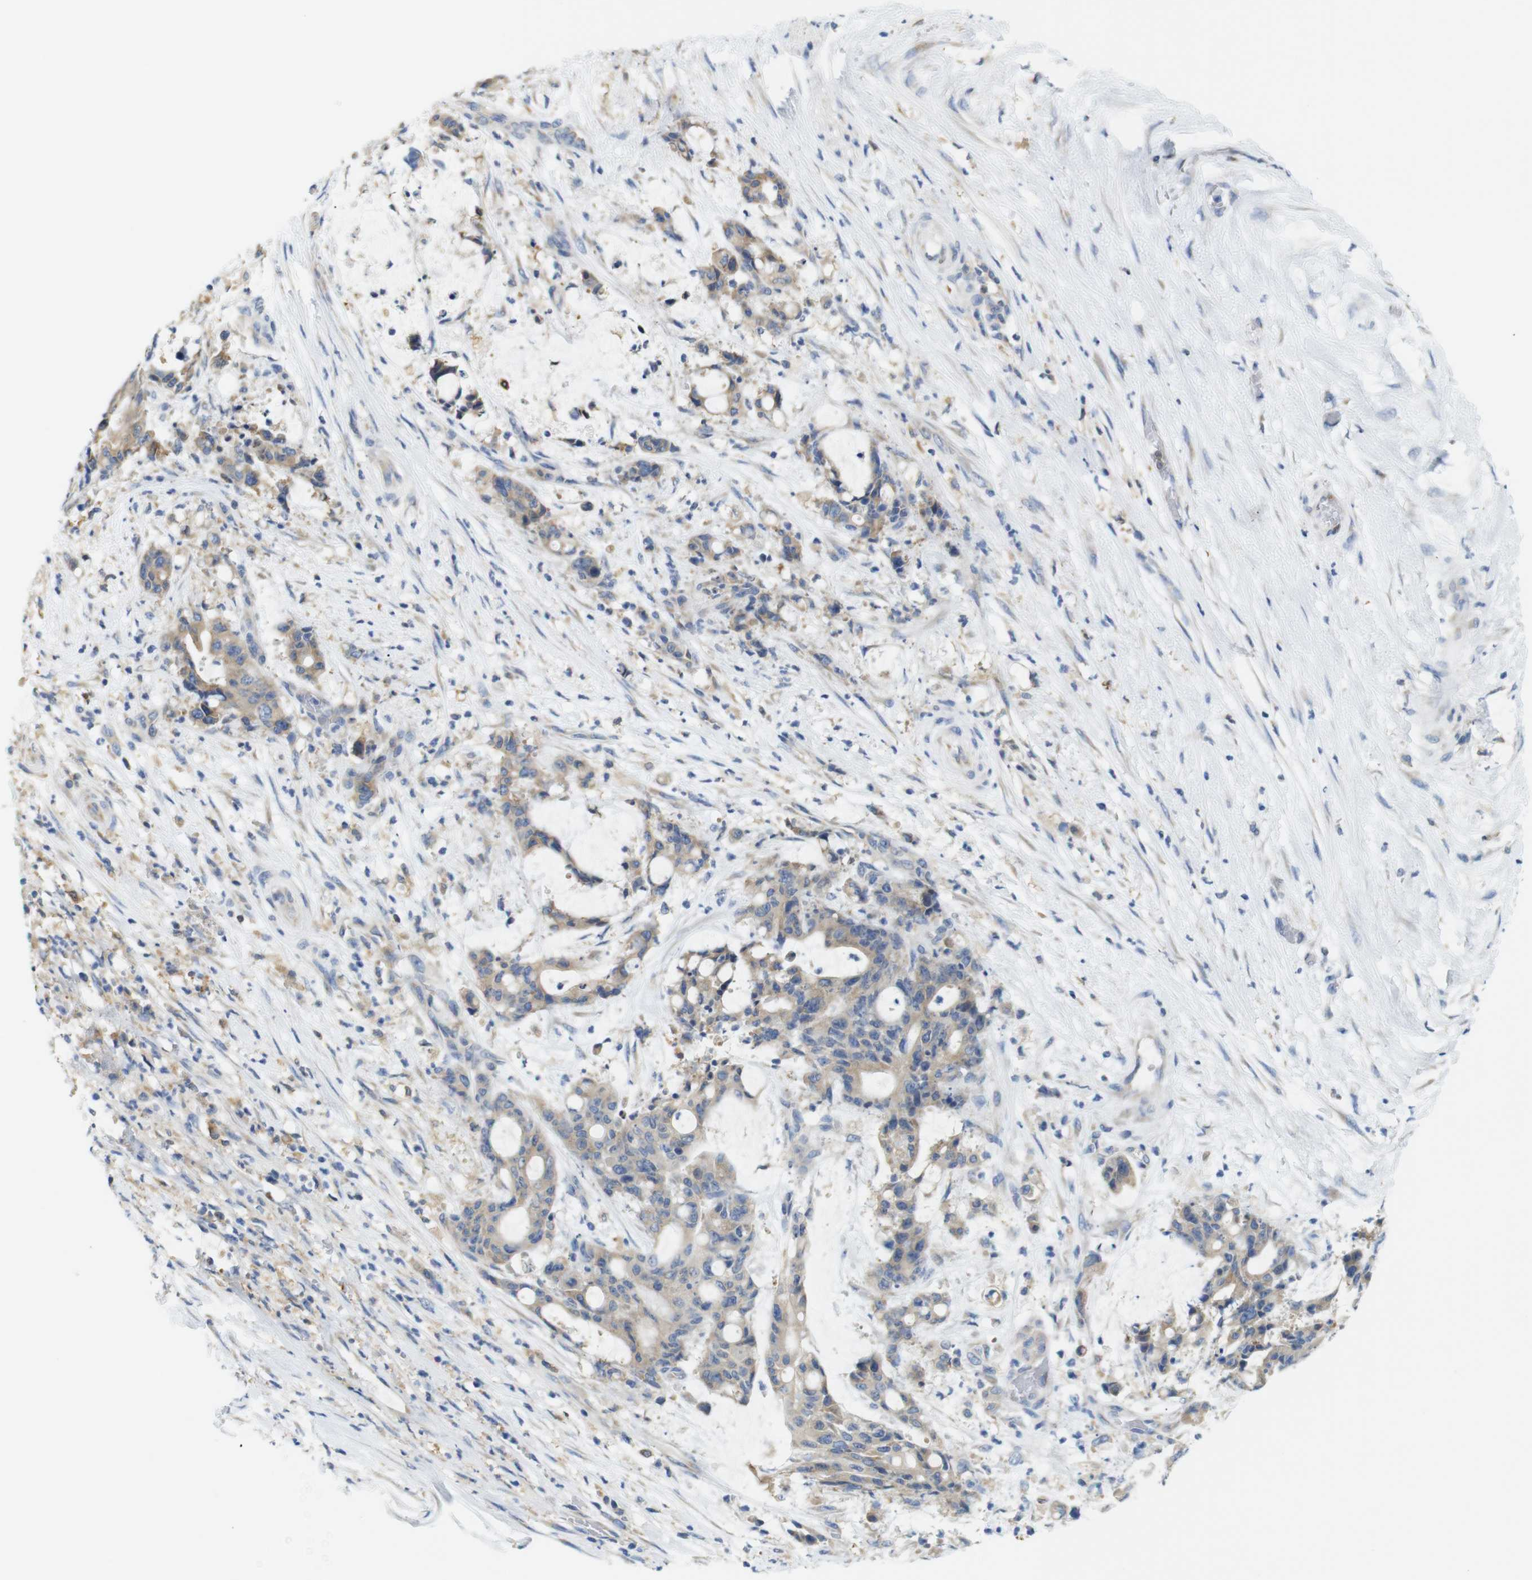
{"staining": {"intensity": "weak", "quantity": ">75%", "location": "cytoplasmic/membranous"}, "tissue": "liver cancer", "cell_type": "Tumor cells", "image_type": "cancer", "snomed": [{"axis": "morphology", "description": "Normal tissue, NOS"}, {"axis": "morphology", "description": "Cholangiocarcinoma"}, {"axis": "topography", "description": "Liver"}, {"axis": "topography", "description": "Peripheral nerve tissue"}], "caption": "Immunohistochemical staining of human cholangiocarcinoma (liver) demonstrates weak cytoplasmic/membranous protein positivity in about >75% of tumor cells.", "gene": "NEBL", "patient": {"sex": "female", "age": 73}}